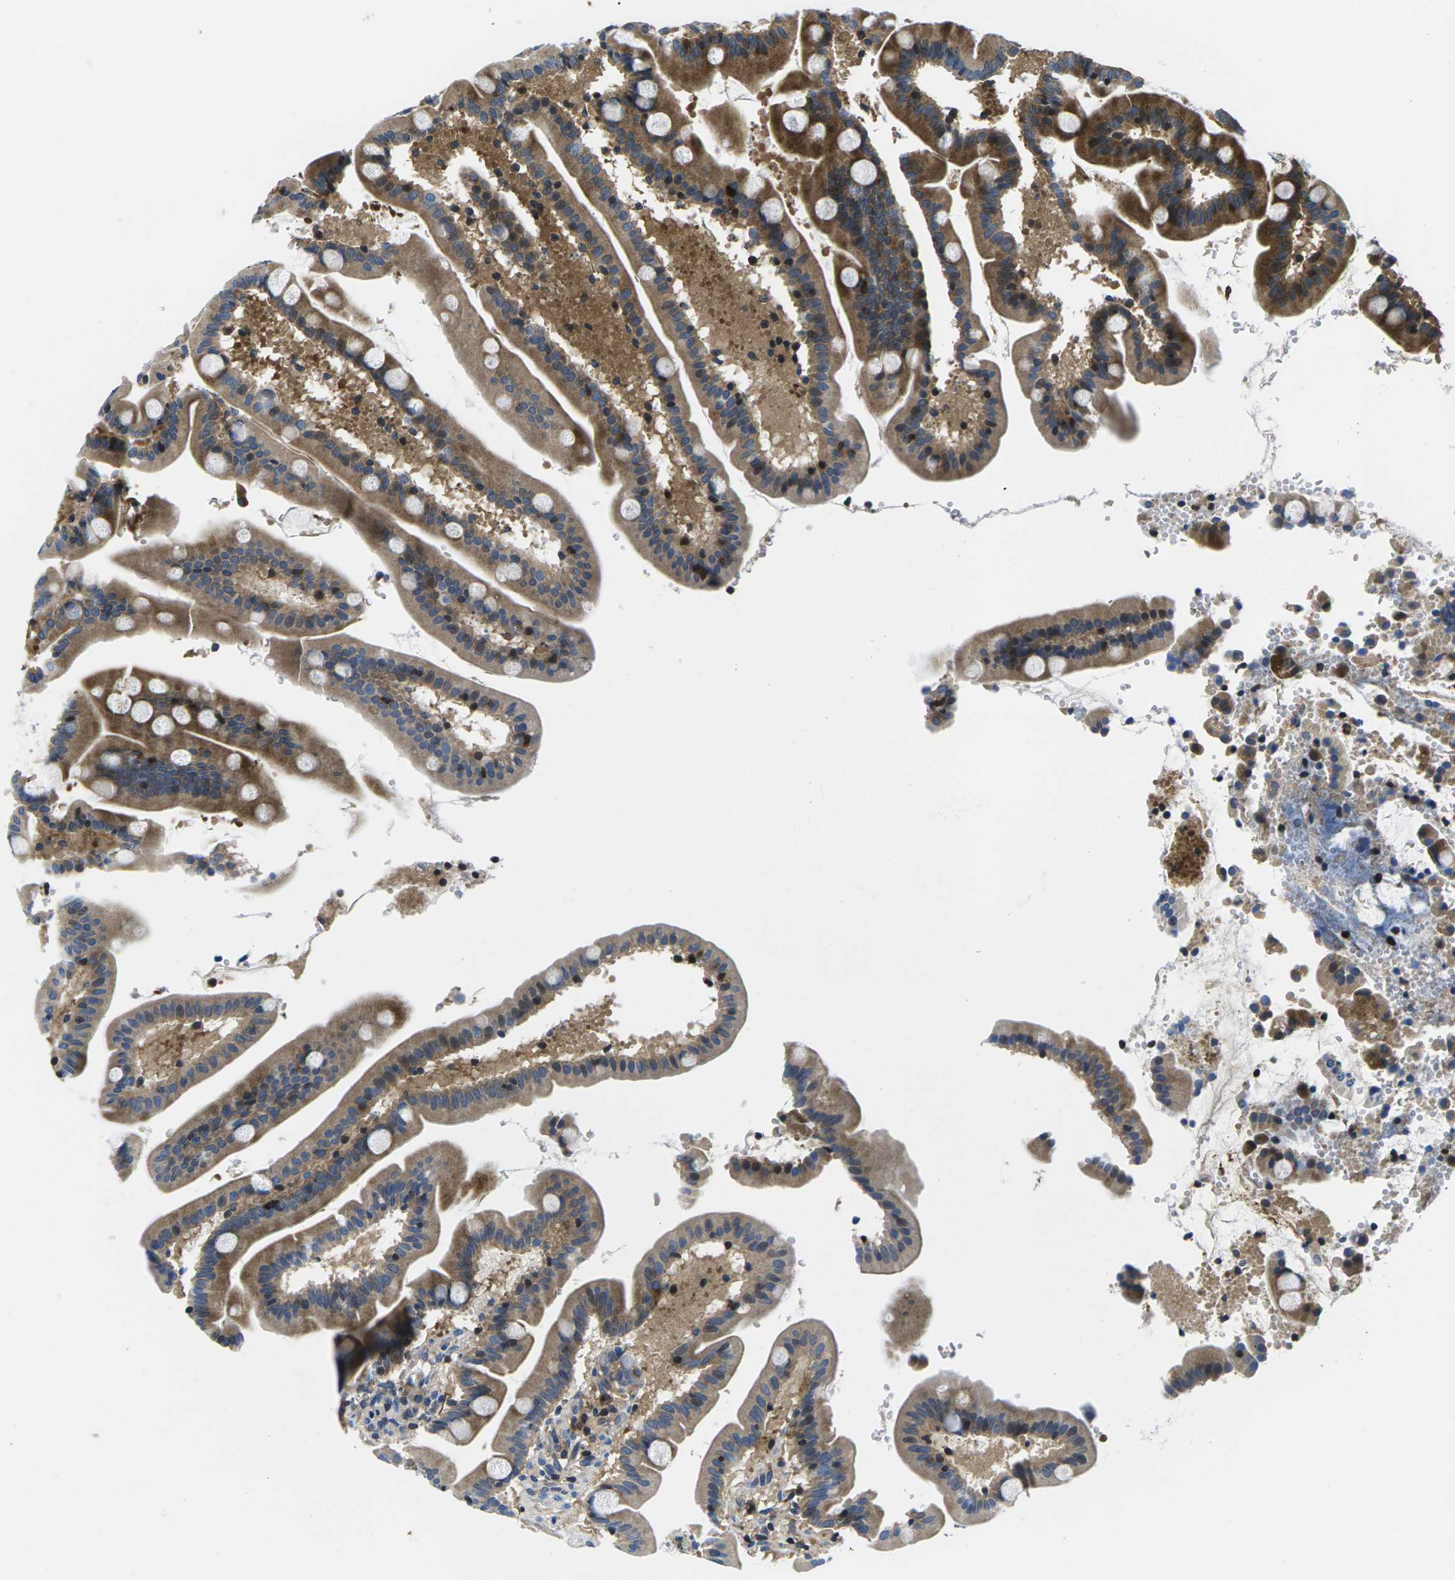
{"staining": {"intensity": "strong", "quantity": ">75%", "location": "cytoplasmic/membranous"}, "tissue": "duodenum", "cell_type": "Glandular cells", "image_type": "normal", "snomed": [{"axis": "morphology", "description": "Normal tissue, NOS"}, {"axis": "topography", "description": "Duodenum"}], "caption": "About >75% of glandular cells in benign human duodenum demonstrate strong cytoplasmic/membranous protein expression as visualized by brown immunohistochemical staining.", "gene": "PLCE1", "patient": {"sex": "male", "age": 54}}